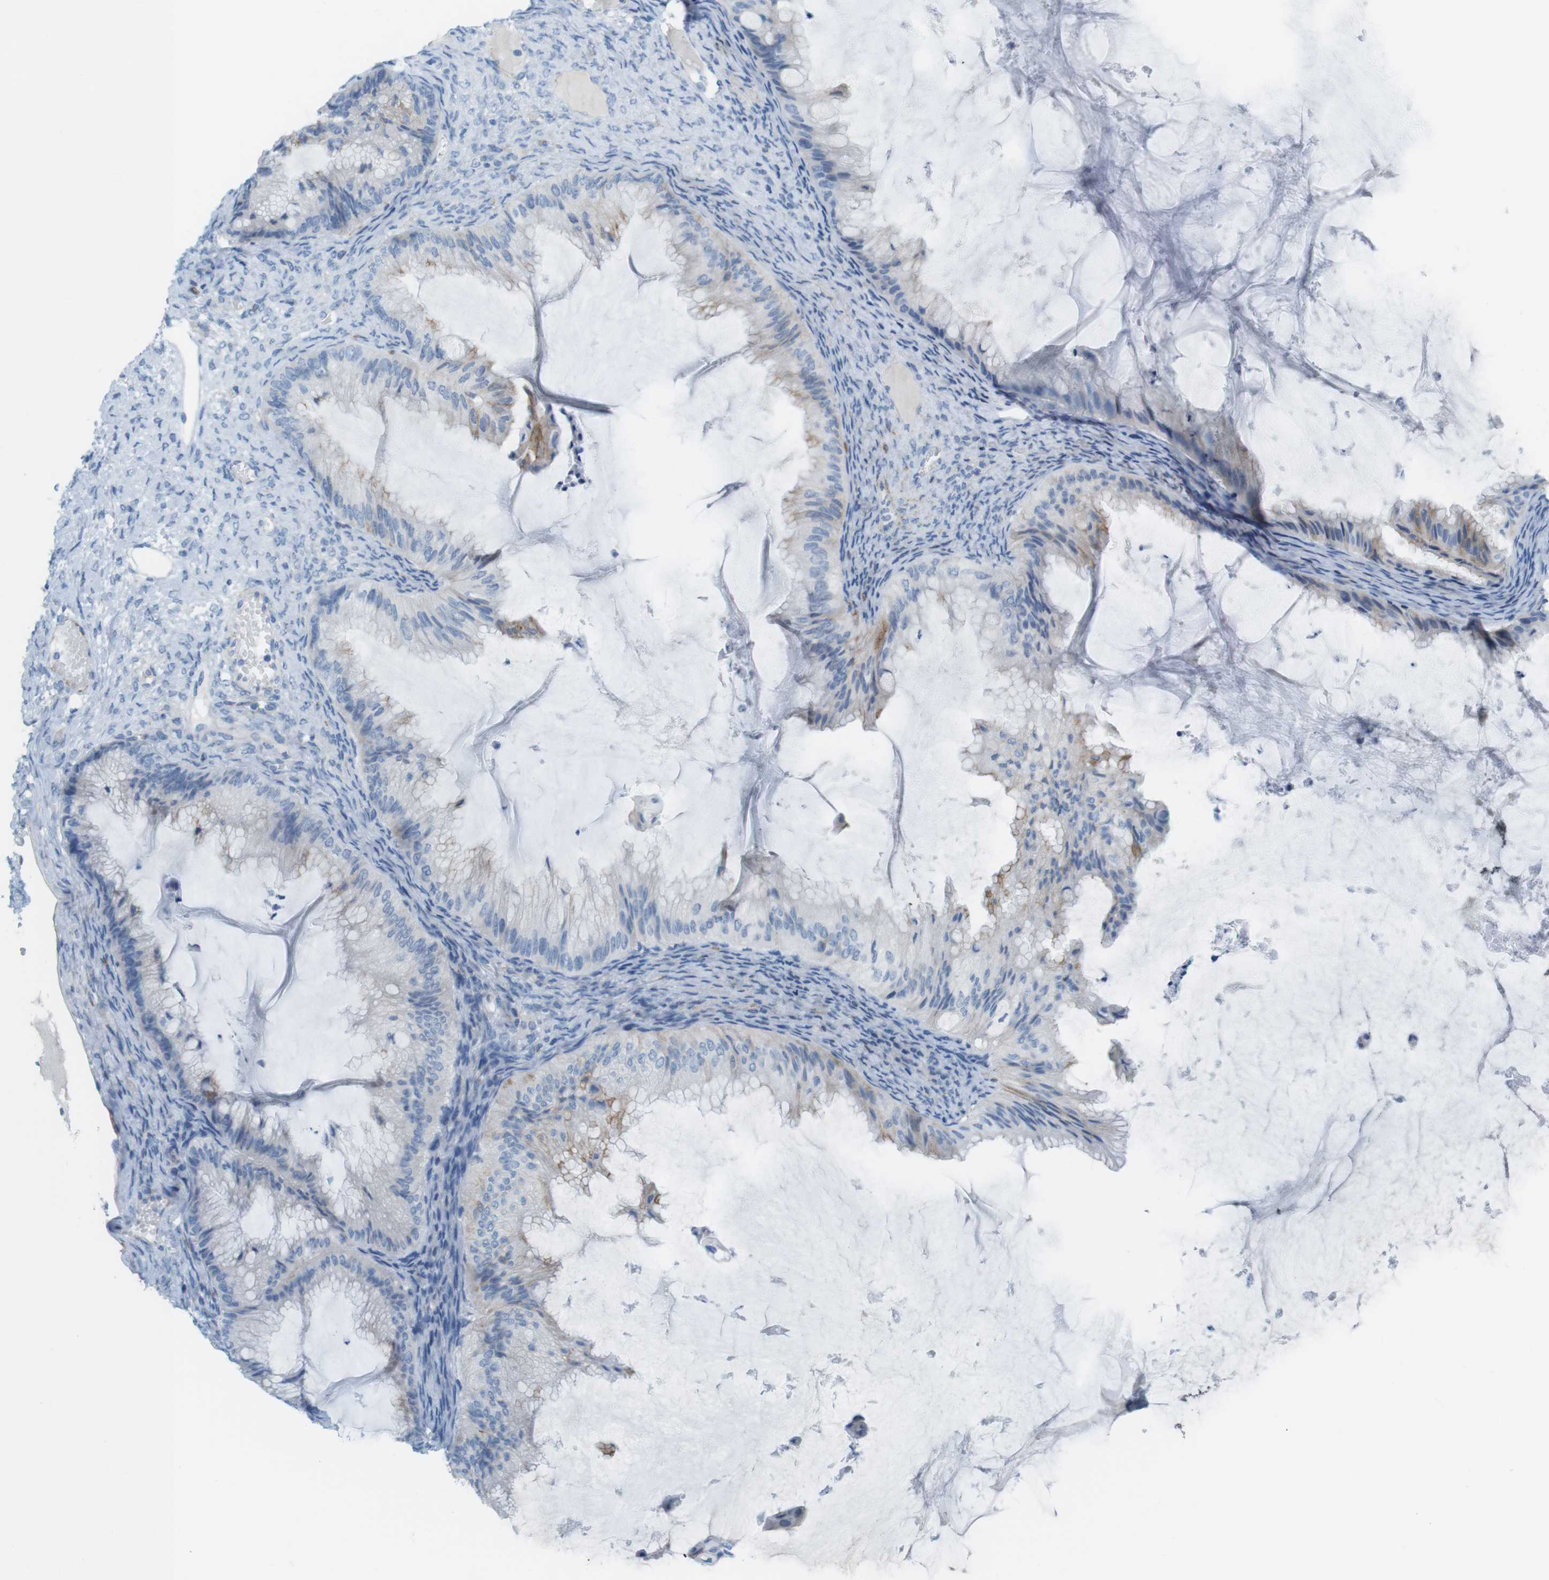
{"staining": {"intensity": "negative", "quantity": "none", "location": "none"}, "tissue": "ovarian cancer", "cell_type": "Tumor cells", "image_type": "cancer", "snomed": [{"axis": "morphology", "description": "Cystadenocarcinoma, mucinous, NOS"}, {"axis": "topography", "description": "Ovary"}], "caption": "An image of human ovarian cancer (mucinous cystadenocarcinoma) is negative for staining in tumor cells. Nuclei are stained in blue.", "gene": "MYH9", "patient": {"sex": "female", "age": 61}}